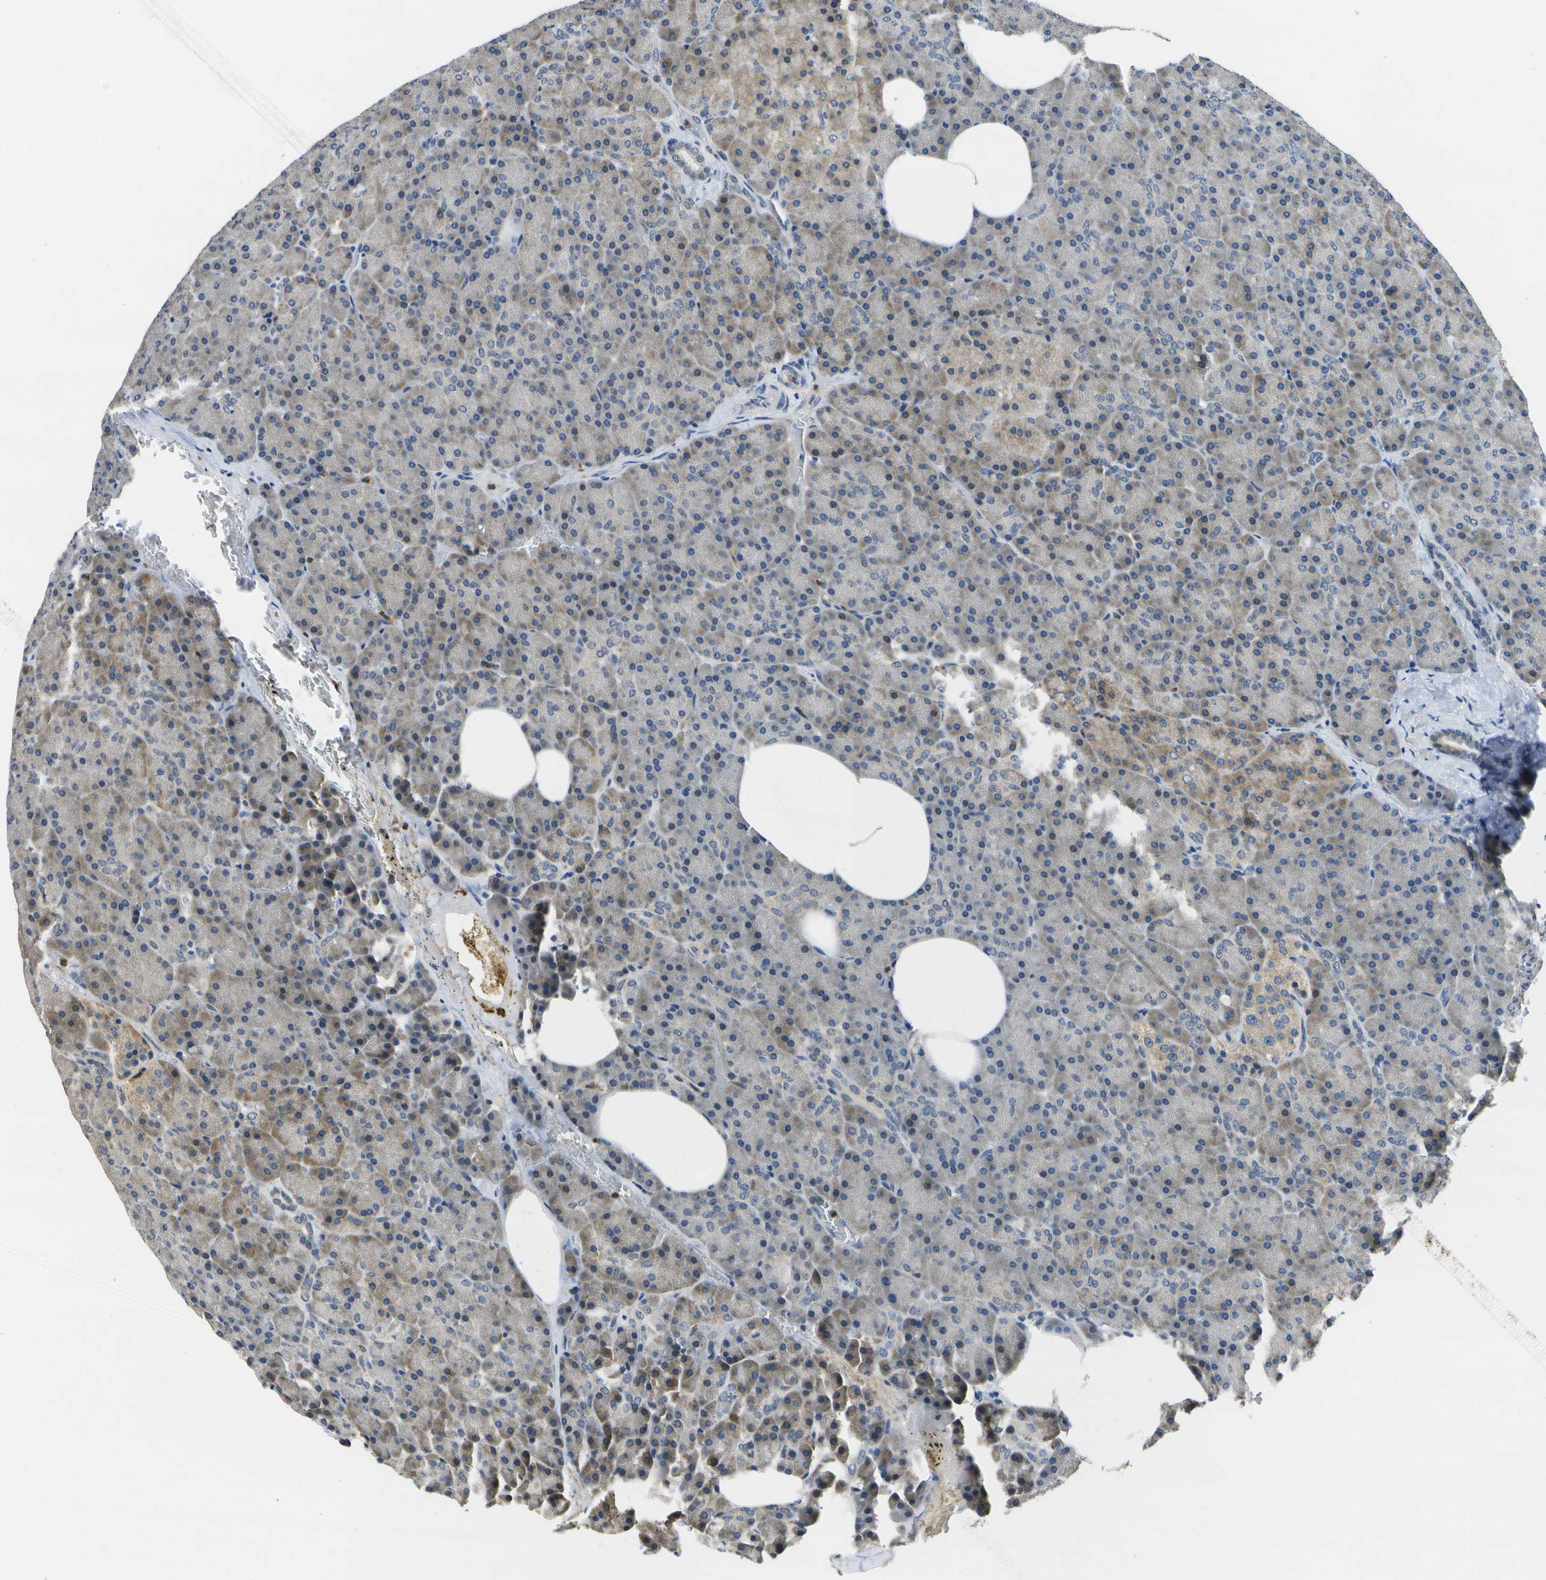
{"staining": {"intensity": "moderate", "quantity": "25%-75%", "location": "cytoplasmic/membranous"}, "tissue": "pancreas", "cell_type": "Exocrine glandular cells", "image_type": "normal", "snomed": [{"axis": "morphology", "description": "Normal tissue, NOS"}, {"axis": "topography", "description": "Pancreas"}], "caption": "The photomicrograph reveals staining of unremarkable pancreas, revealing moderate cytoplasmic/membranous protein positivity (brown color) within exocrine glandular cells. (DAB IHC with brightfield microscopy, high magnification).", "gene": "DSE", "patient": {"sex": "female", "age": 35}}